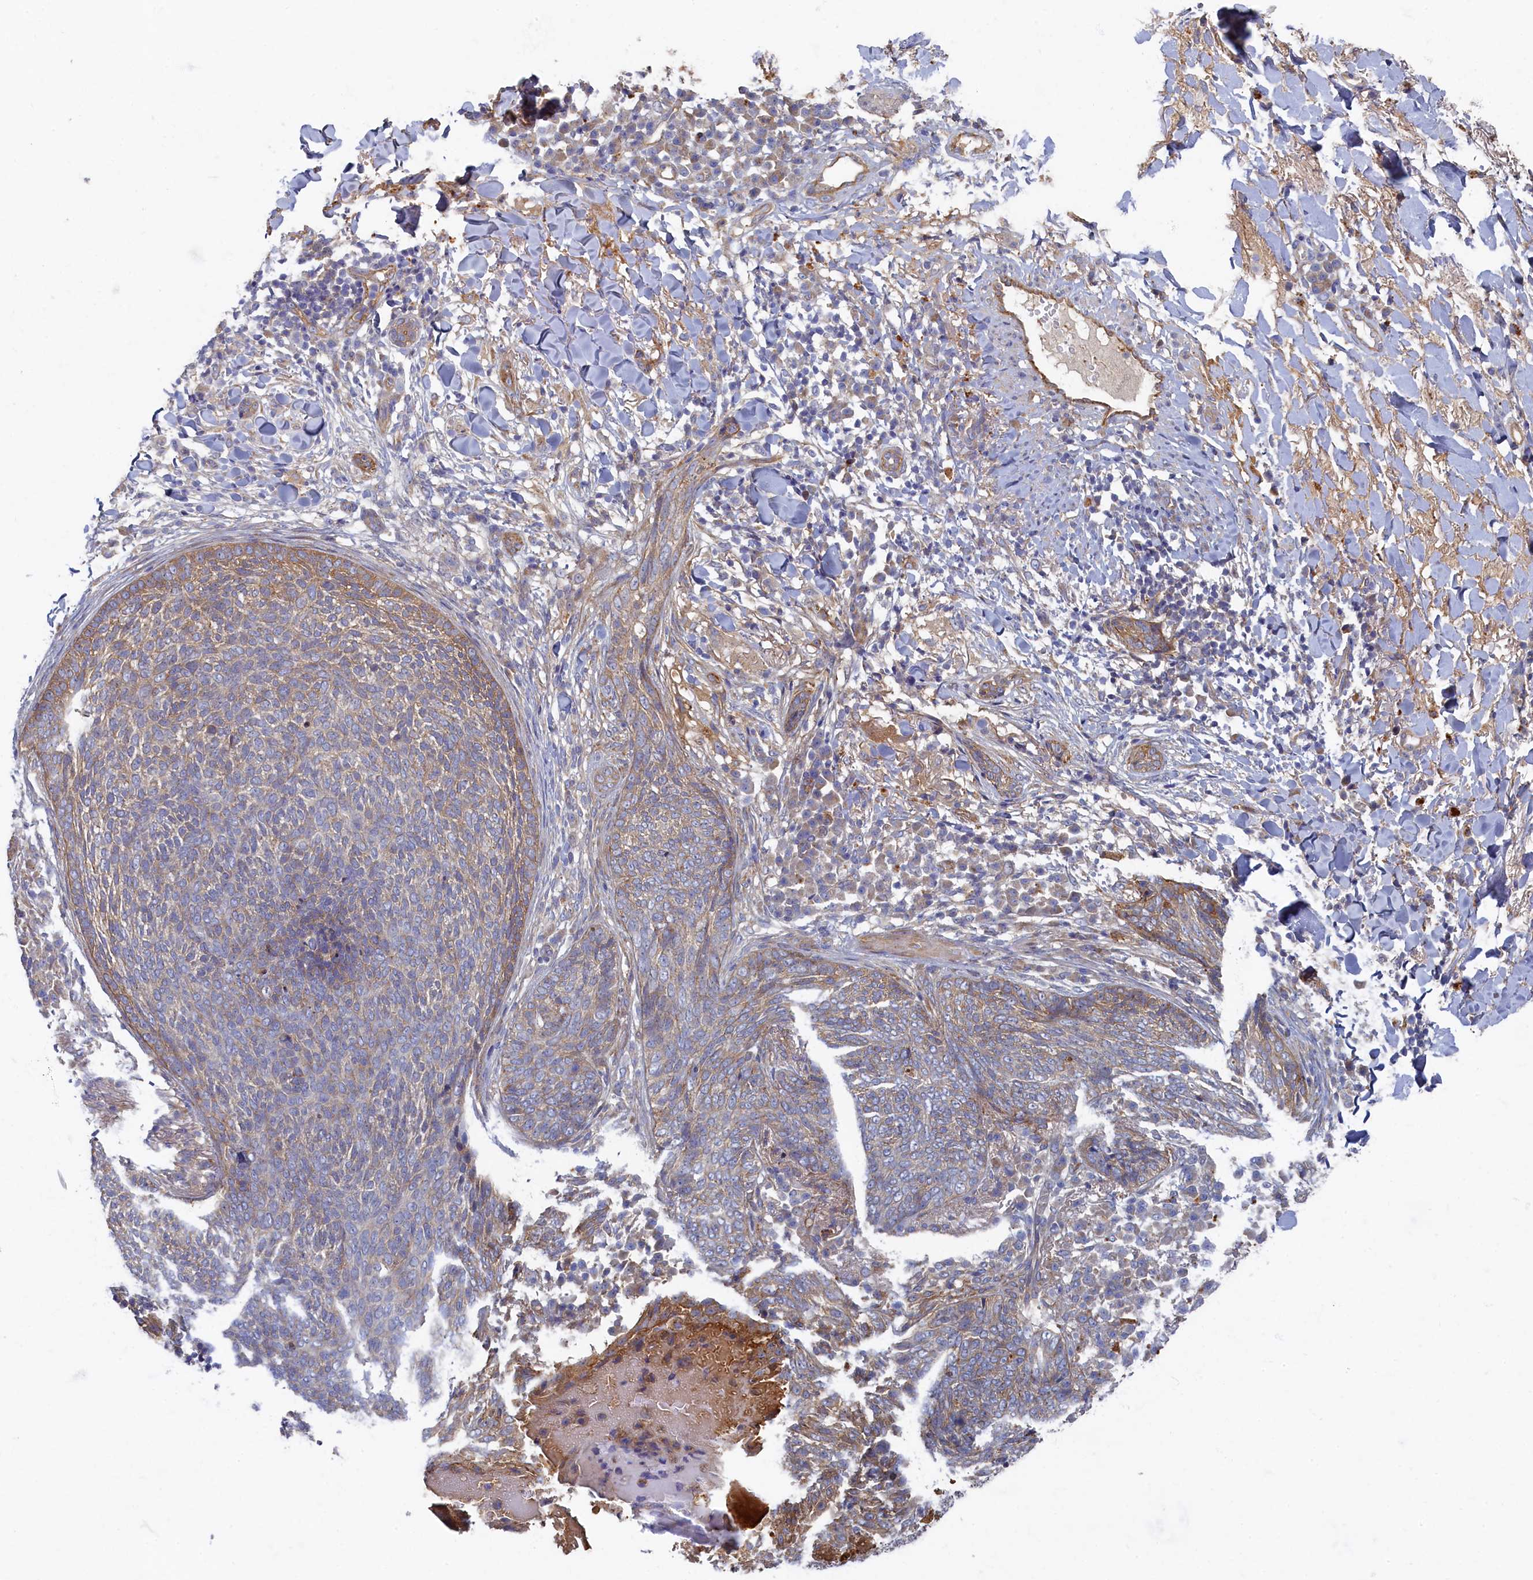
{"staining": {"intensity": "weak", "quantity": "25%-75%", "location": "cytoplasmic/membranous"}, "tissue": "skin cancer", "cell_type": "Tumor cells", "image_type": "cancer", "snomed": [{"axis": "morphology", "description": "Basal cell carcinoma"}, {"axis": "topography", "description": "Skin"}], "caption": "High-magnification brightfield microscopy of skin cancer stained with DAB (3,3'-diaminobenzidine) (brown) and counterstained with hematoxylin (blue). tumor cells exhibit weak cytoplasmic/membranous staining is appreciated in approximately25%-75% of cells.", "gene": "PSMG2", "patient": {"sex": "male", "age": 85}}